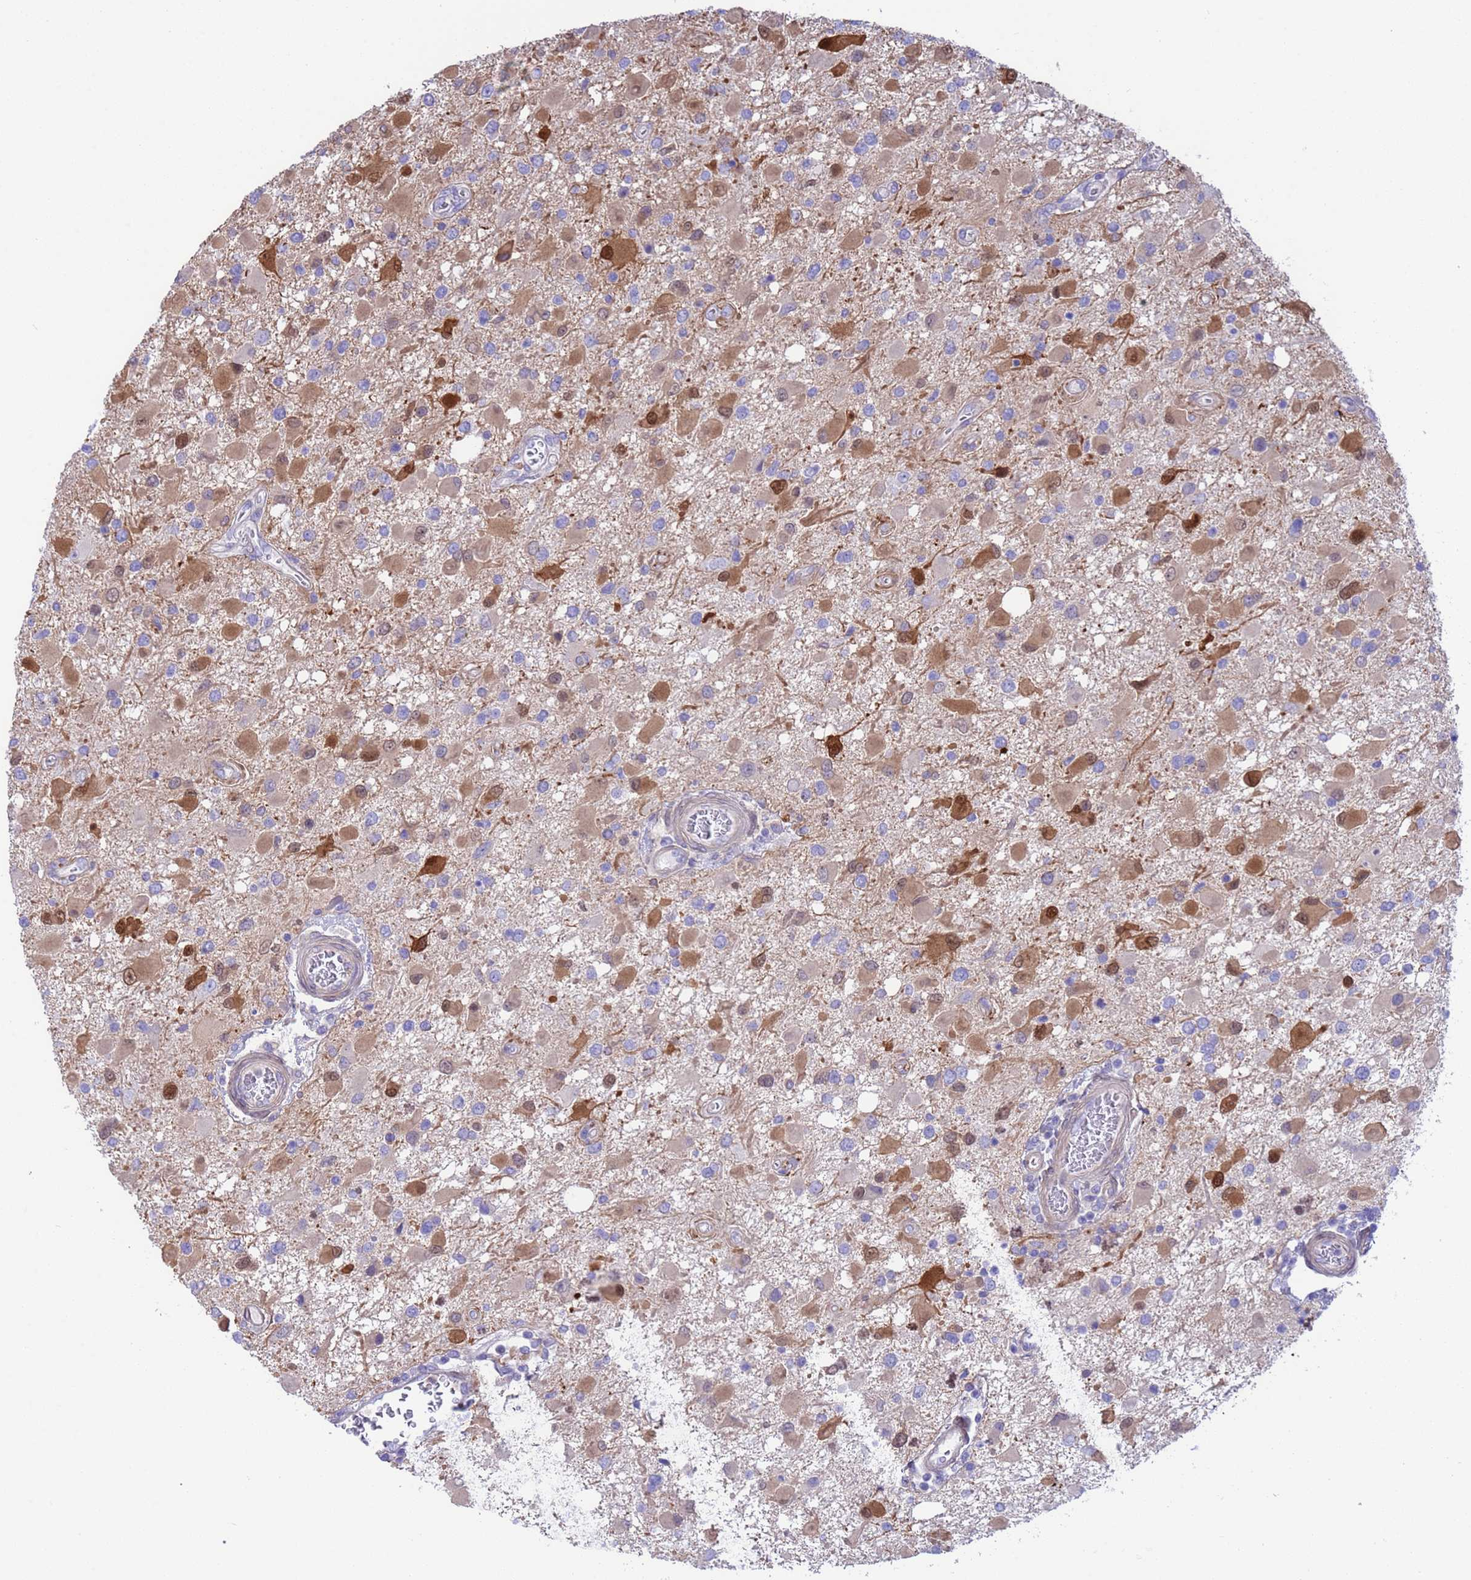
{"staining": {"intensity": "moderate", "quantity": "<25%", "location": "cytoplasmic/membranous,nuclear"}, "tissue": "glioma", "cell_type": "Tumor cells", "image_type": "cancer", "snomed": [{"axis": "morphology", "description": "Glioma, malignant, High grade"}, {"axis": "topography", "description": "Brain"}], "caption": "Protein expression analysis of human glioma reveals moderate cytoplasmic/membranous and nuclear expression in approximately <25% of tumor cells. (IHC, brightfield microscopy, high magnification).", "gene": "C6orf47", "patient": {"sex": "male", "age": 53}}